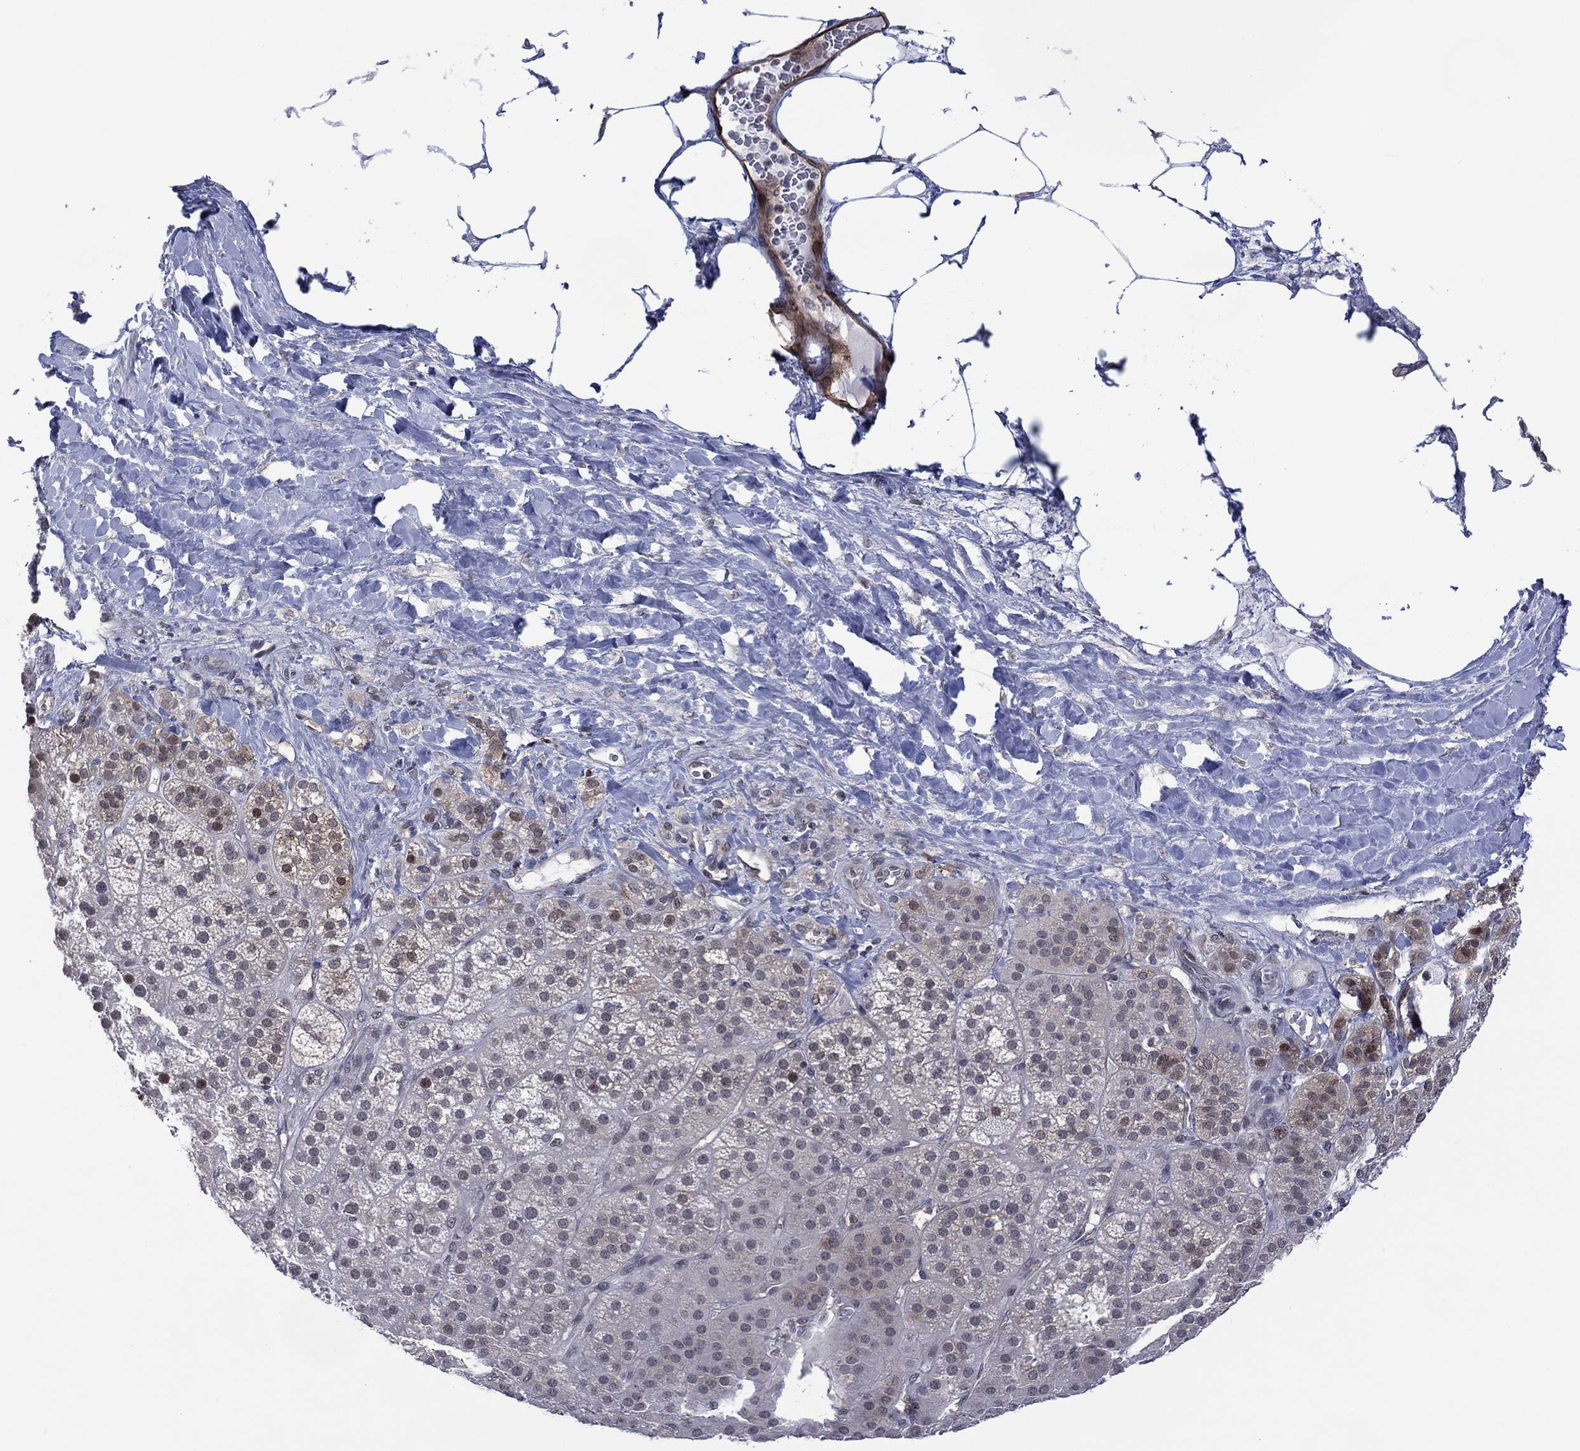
{"staining": {"intensity": "negative", "quantity": "none", "location": "none"}, "tissue": "adrenal gland", "cell_type": "Glandular cells", "image_type": "normal", "snomed": [{"axis": "morphology", "description": "Normal tissue, NOS"}, {"axis": "topography", "description": "Adrenal gland"}], "caption": "IHC micrograph of unremarkable human adrenal gland stained for a protein (brown), which reveals no expression in glandular cells.", "gene": "DPP4", "patient": {"sex": "male", "age": 57}}